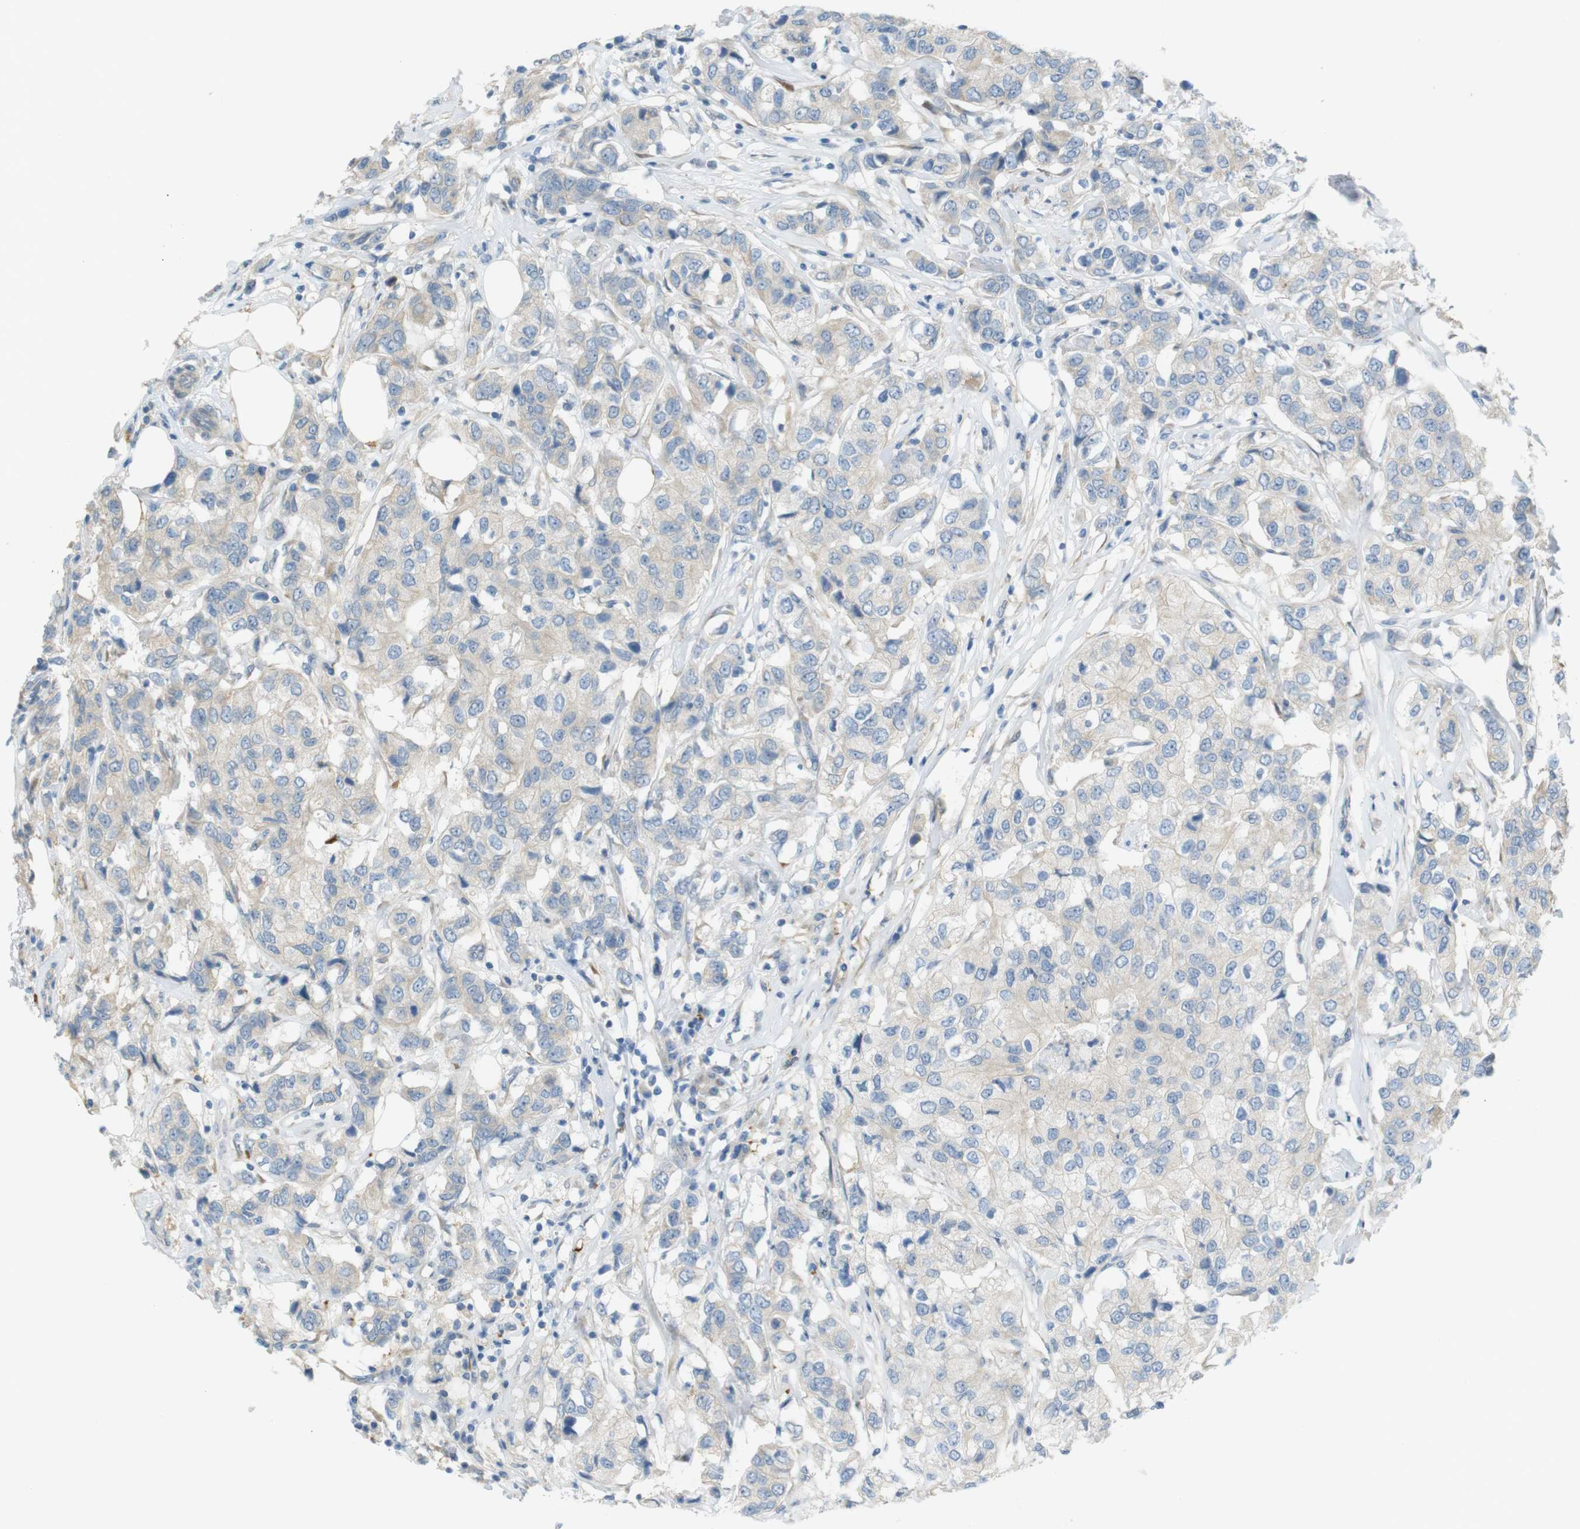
{"staining": {"intensity": "negative", "quantity": "none", "location": "none"}, "tissue": "breast cancer", "cell_type": "Tumor cells", "image_type": "cancer", "snomed": [{"axis": "morphology", "description": "Duct carcinoma"}, {"axis": "topography", "description": "Breast"}], "caption": "IHC of infiltrating ductal carcinoma (breast) shows no expression in tumor cells.", "gene": "TMEM41B", "patient": {"sex": "female", "age": 80}}